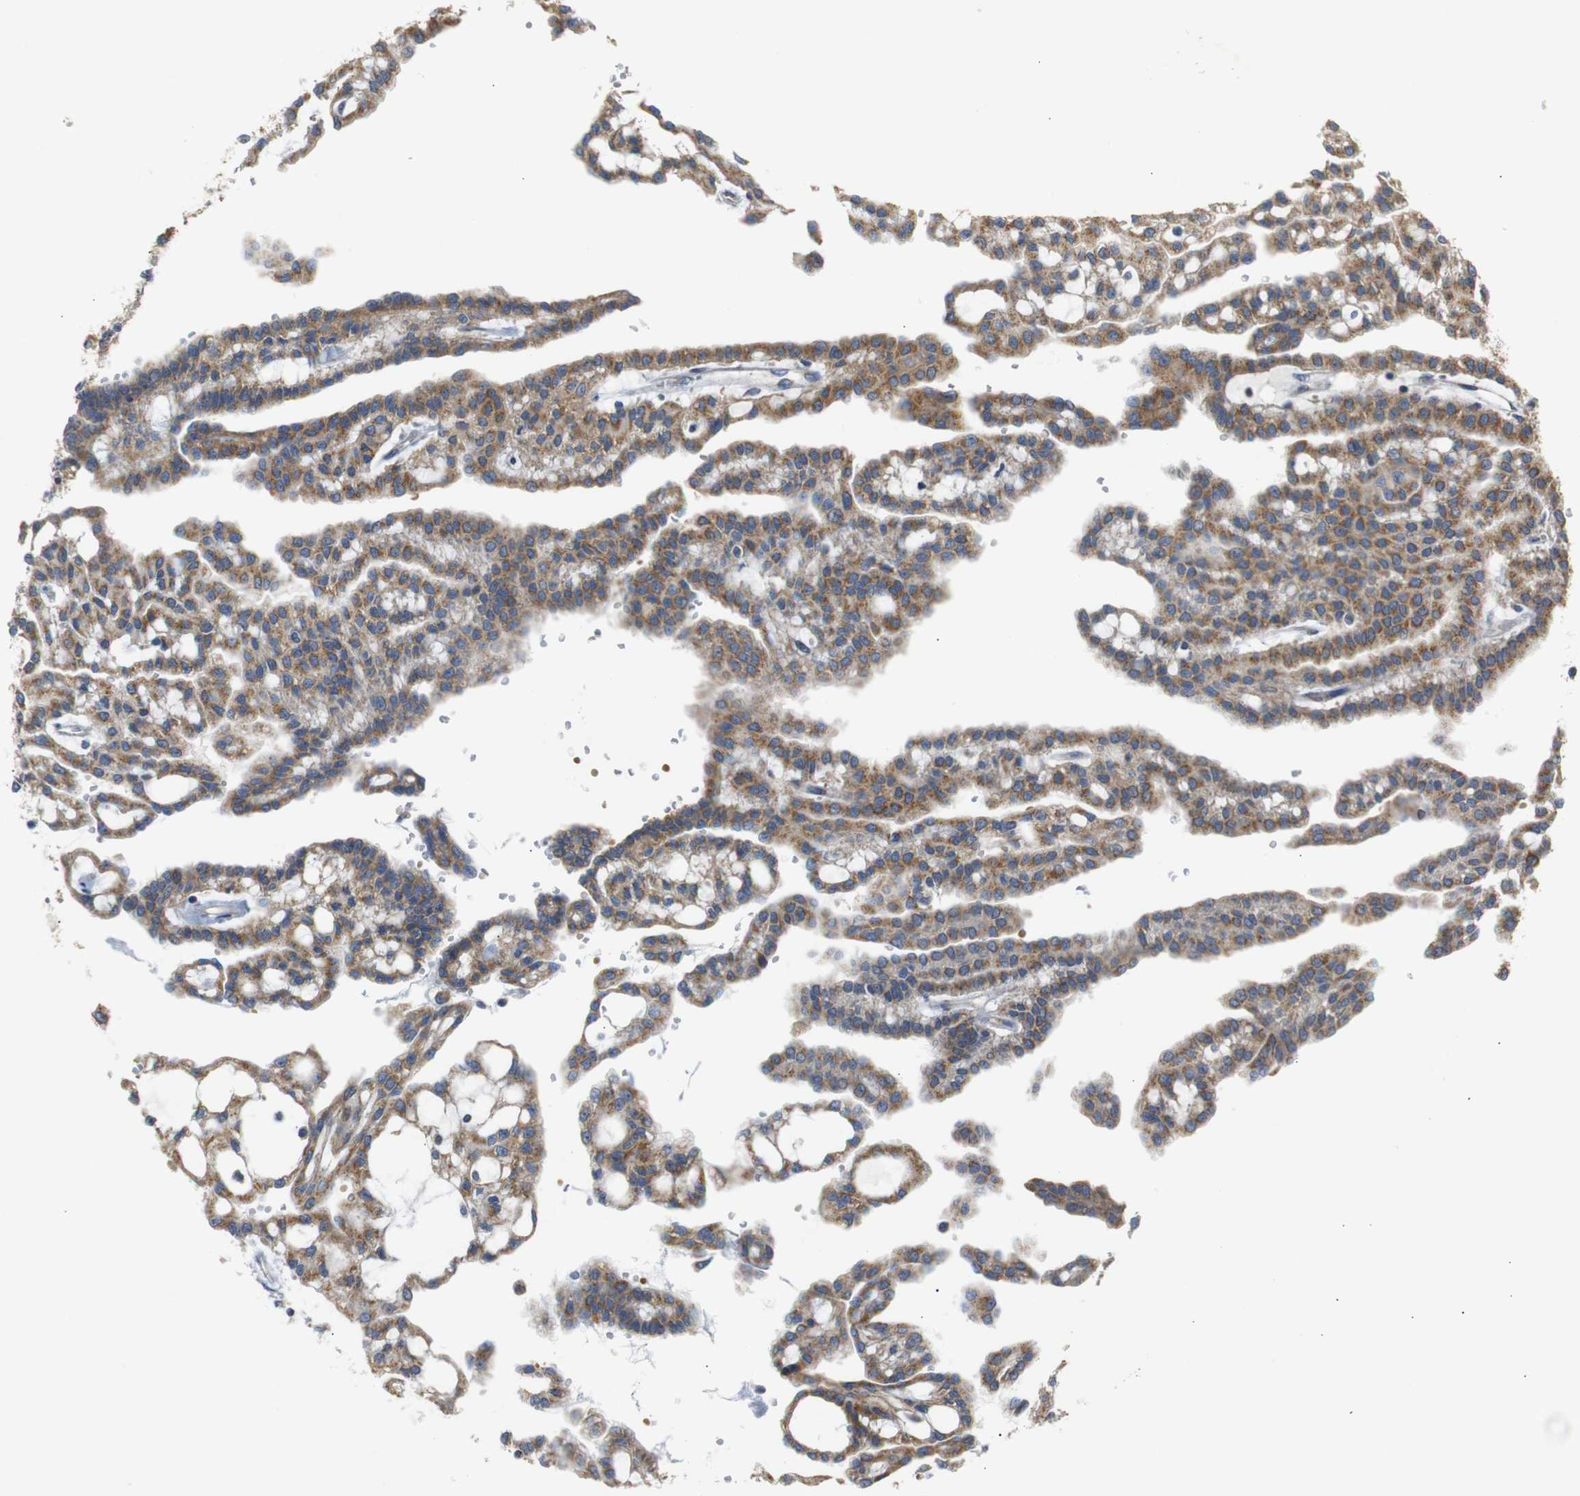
{"staining": {"intensity": "moderate", "quantity": ">75%", "location": "cytoplasmic/membranous"}, "tissue": "renal cancer", "cell_type": "Tumor cells", "image_type": "cancer", "snomed": [{"axis": "morphology", "description": "Adenocarcinoma, NOS"}, {"axis": "topography", "description": "Kidney"}], "caption": "Tumor cells exhibit medium levels of moderate cytoplasmic/membranous positivity in about >75% of cells in human adenocarcinoma (renal). The protein of interest is stained brown, and the nuclei are stained in blue (DAB (3,3'-diaminobenzidine) IHC with brightfield microscopy, high magnification).", "gene": "CHST10", "patient": {"sex": "male", "age": 63}}